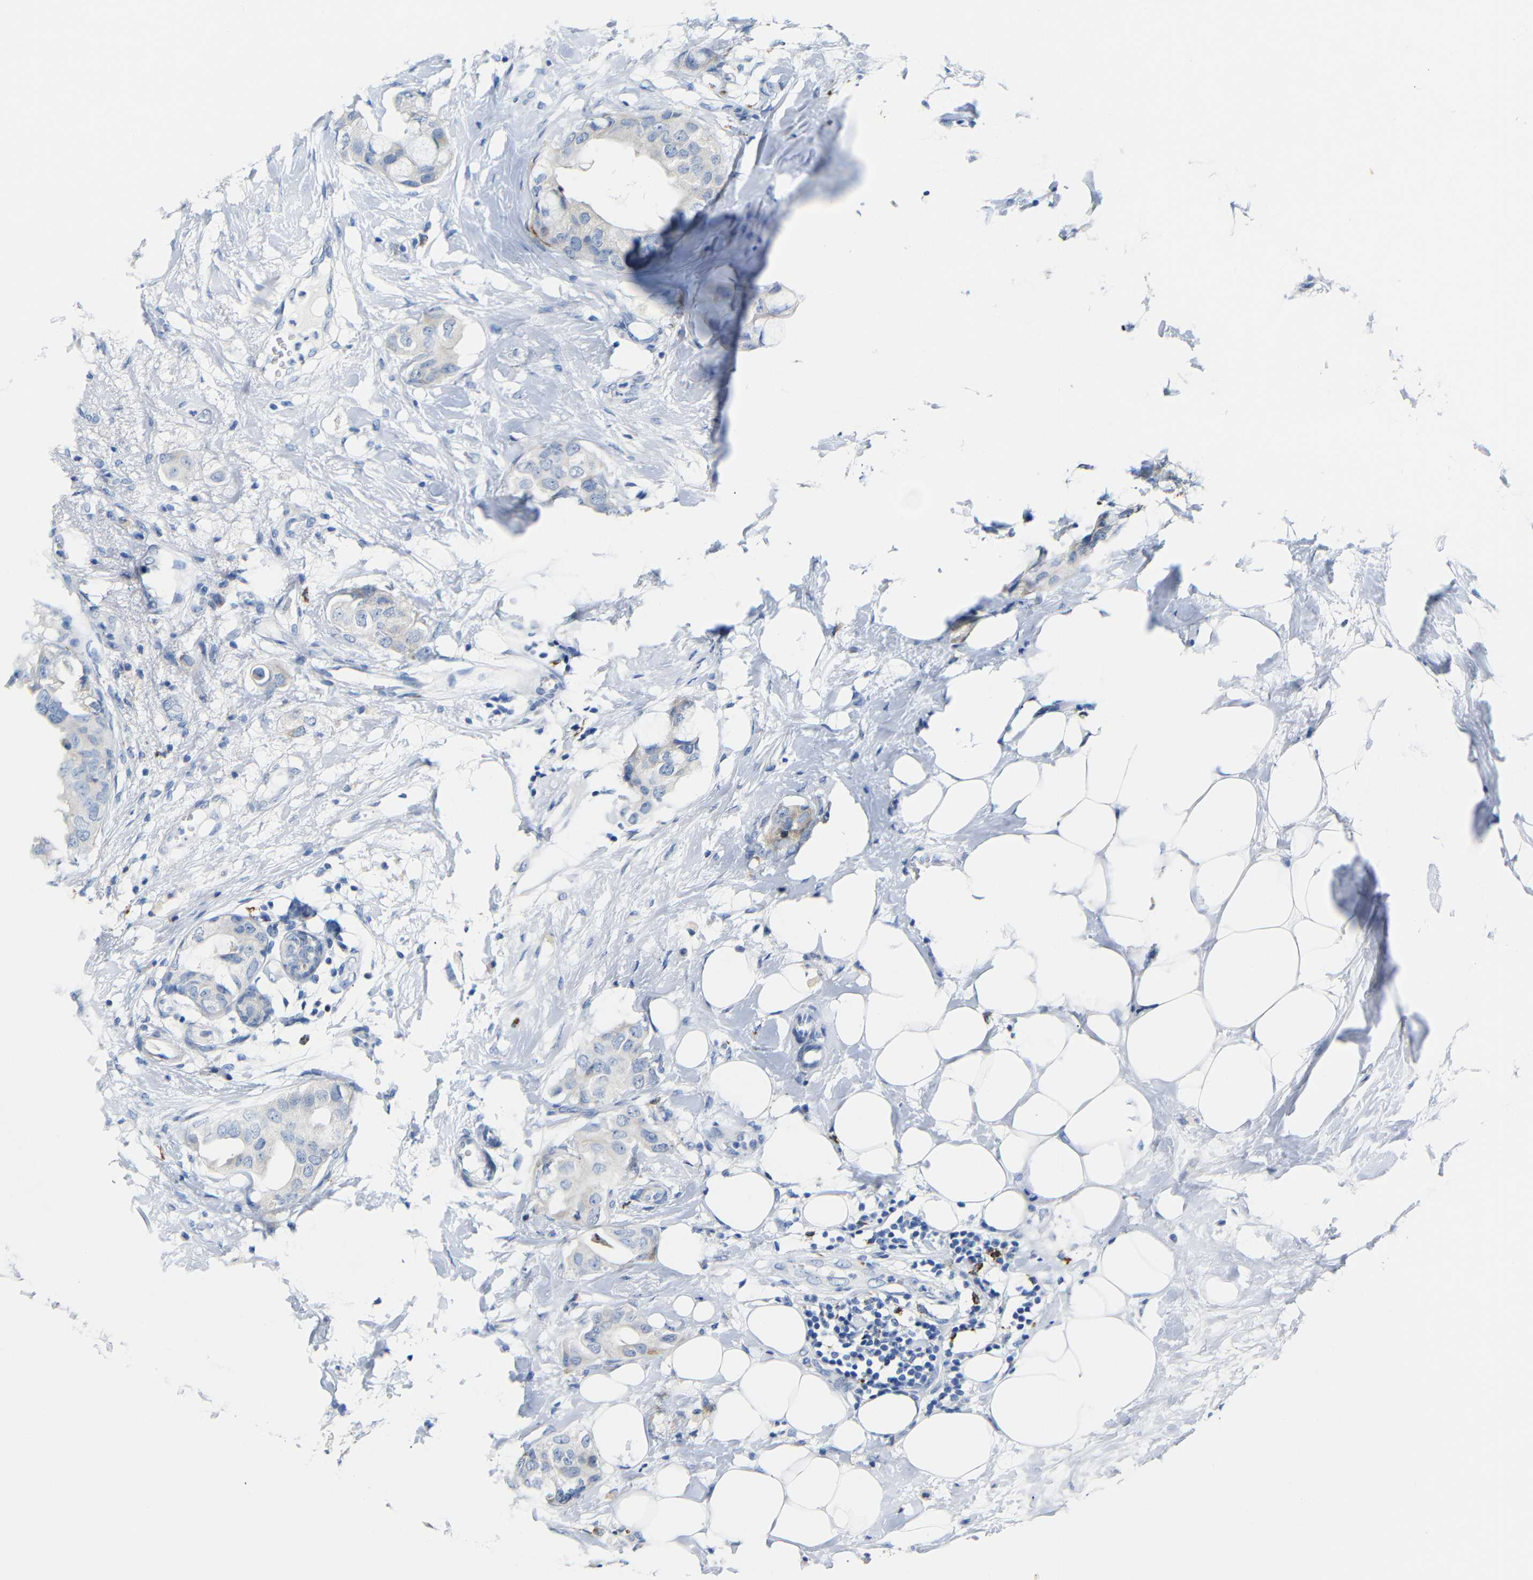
{"staining": {"intensity": "negative", "quantity": "none", "location": "none"}, "tissue": "breast cancer", "cell_type": "Tumor cells", "image_type": "cancer", "snomed": [{"axis": "morphology", "description": "Duct carcinoma"}, {"axis": "topography", "description": "Breast"}], "caption": "This is an immunohistochemistry micrograph of human breast invasive ductal carcinoma. There is no positivity in tumor cells.", "gene": "C15orf48", "patient": {"sex": "female", "age": 40}}